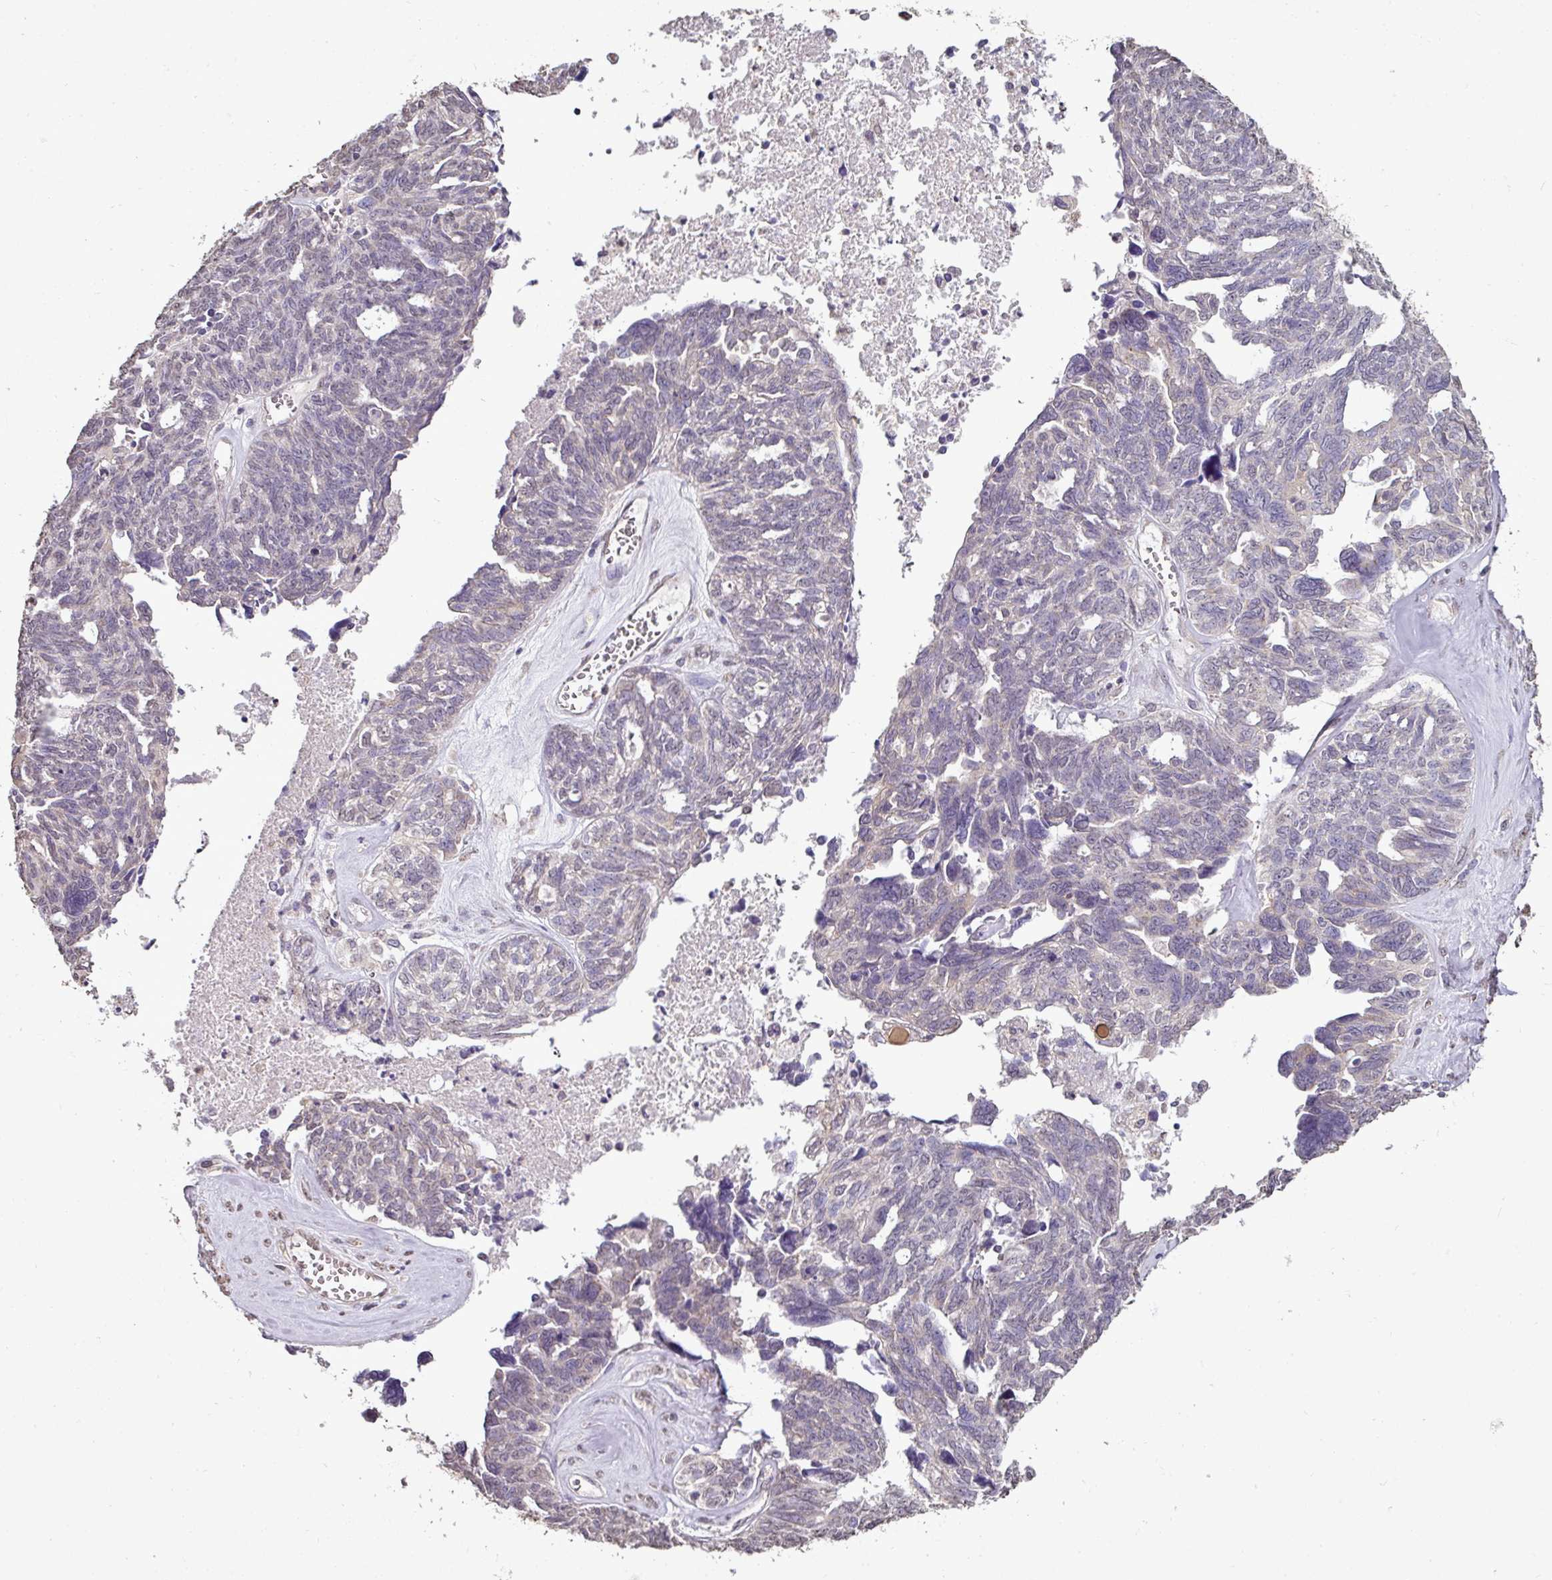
{"staining": {"intensity": "negative", "quantity": "none", "location": "none"}, "tissue": "ovarian cancer", "cell_type": "Tumor cells", "image_type": "cancer", "snomed": [{"axis": "morphology", "description": "Cystadenocarcinoma, serous, NOS"}, {"axis": "topography", "description": "Ovary"}], "caption": "Tumor cells are negative for protein expression in human ovarian cancer. (Stains: DAB (3,3'-diaminobenzidine) immunohistochemistry (IHC) with hematoxylin counter stain, Microscopy: brightfield microscopy at high magnification).", "gene": "JPH2", "patient": {"sex": "female", "age": 79}}